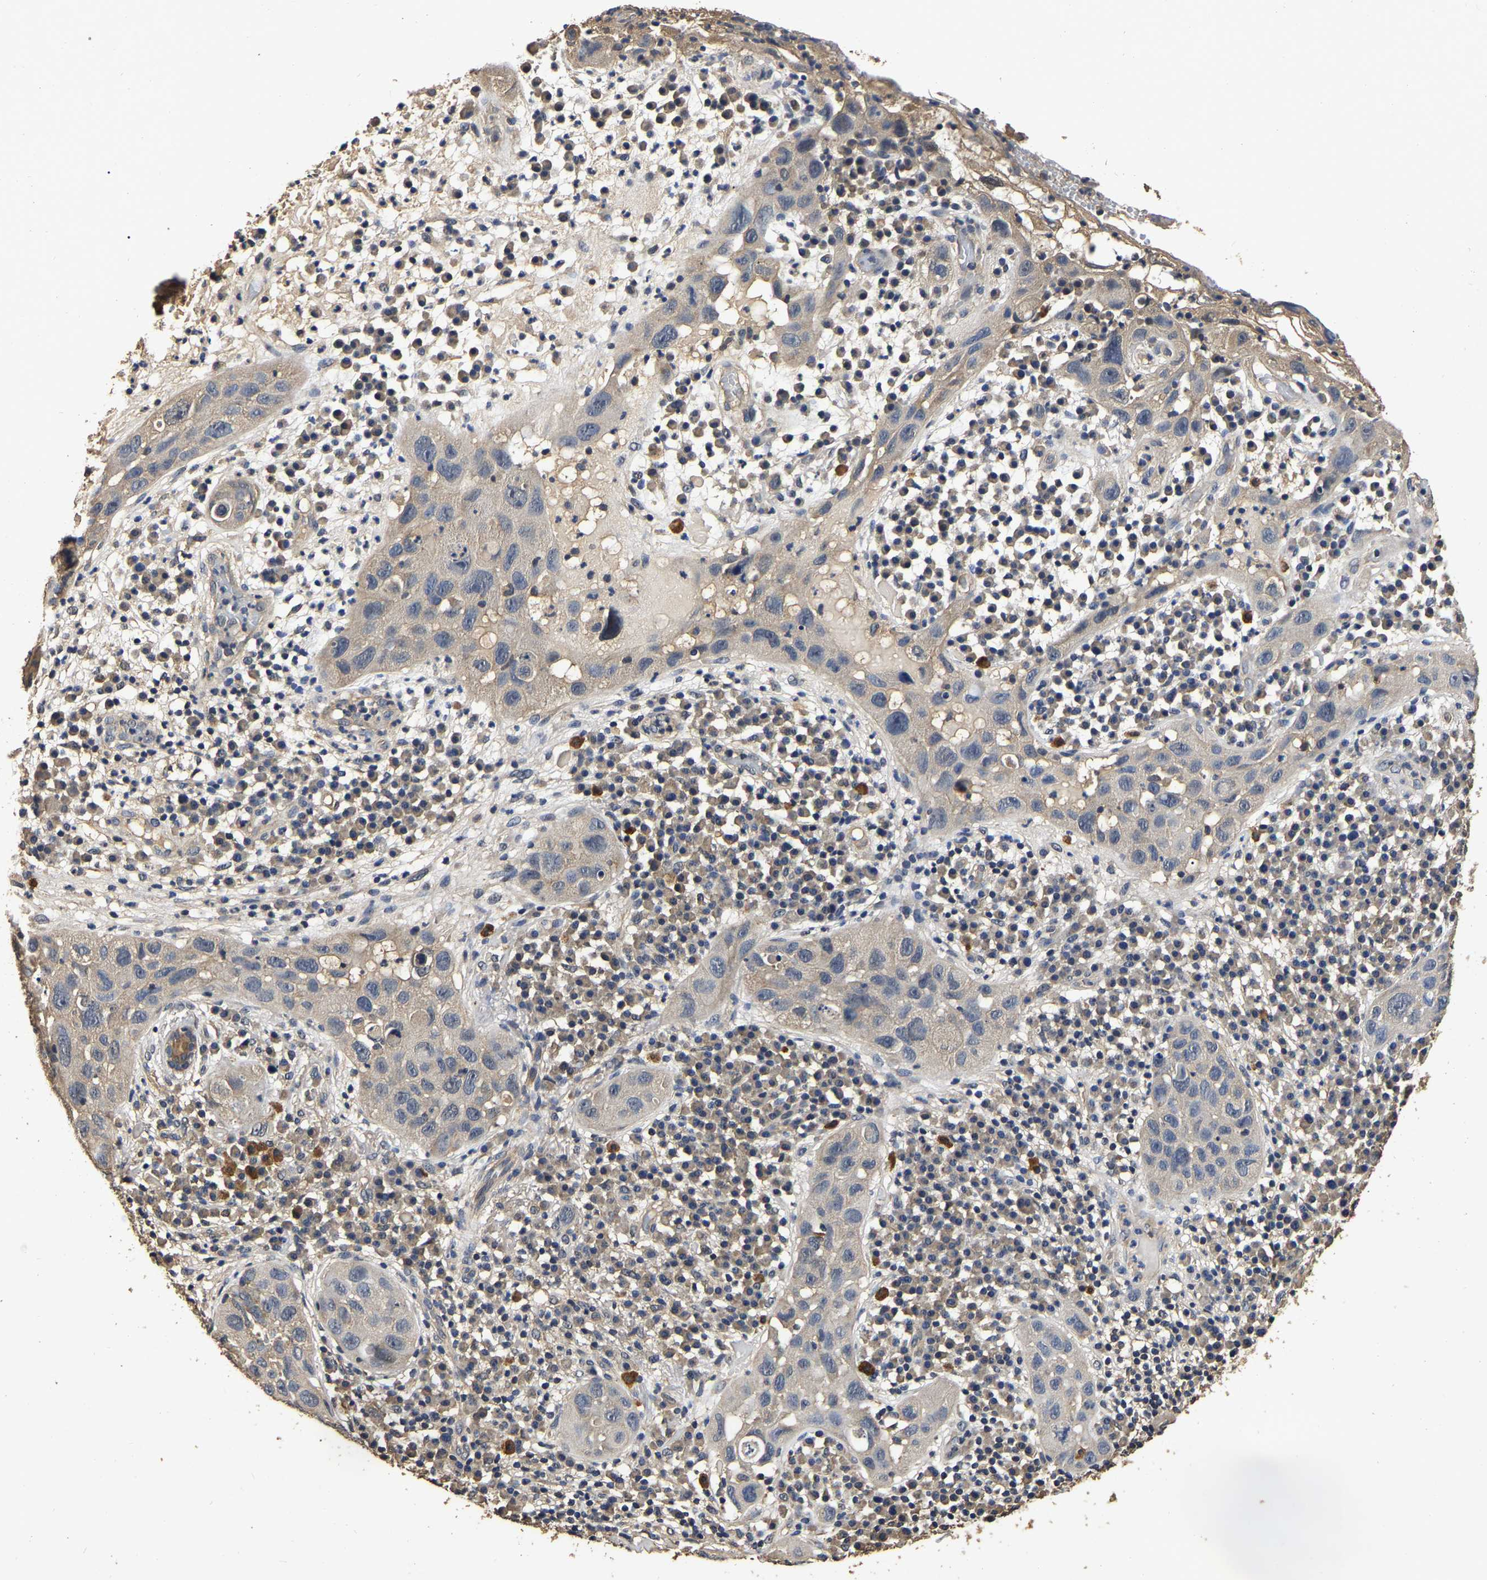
{"staining": {"intensity": "negative", "quantity": "none", "location": "none"}, "tissue": "skin cancer", "cell_type": "Tumor cells", "image_type": "cancer", "snomed": [{"axis": "morphology", "description": "Squamous cell carcinoma in situ, NOS"}, {"axis": "morphology", "description": "Squamous cell carcinoma, NOS"}, {"axis": "topography", "description": "Skin"}], "caption": "Immunohistochemistry (IHC) image of neoplastic tissue: human squamous cell carcinoma in situ (skin) stained with DAB (3,3'-diaminobenzidine) demonstrates no significant protein staining in tumor cells. The staining is performed using DAB (3,3'-diaminobenzidine) brown chromogen with nuclei counter-stained in using hematoxylin.", "gene": "STK32C", "patient": {"sex": "male", "age": 93}}